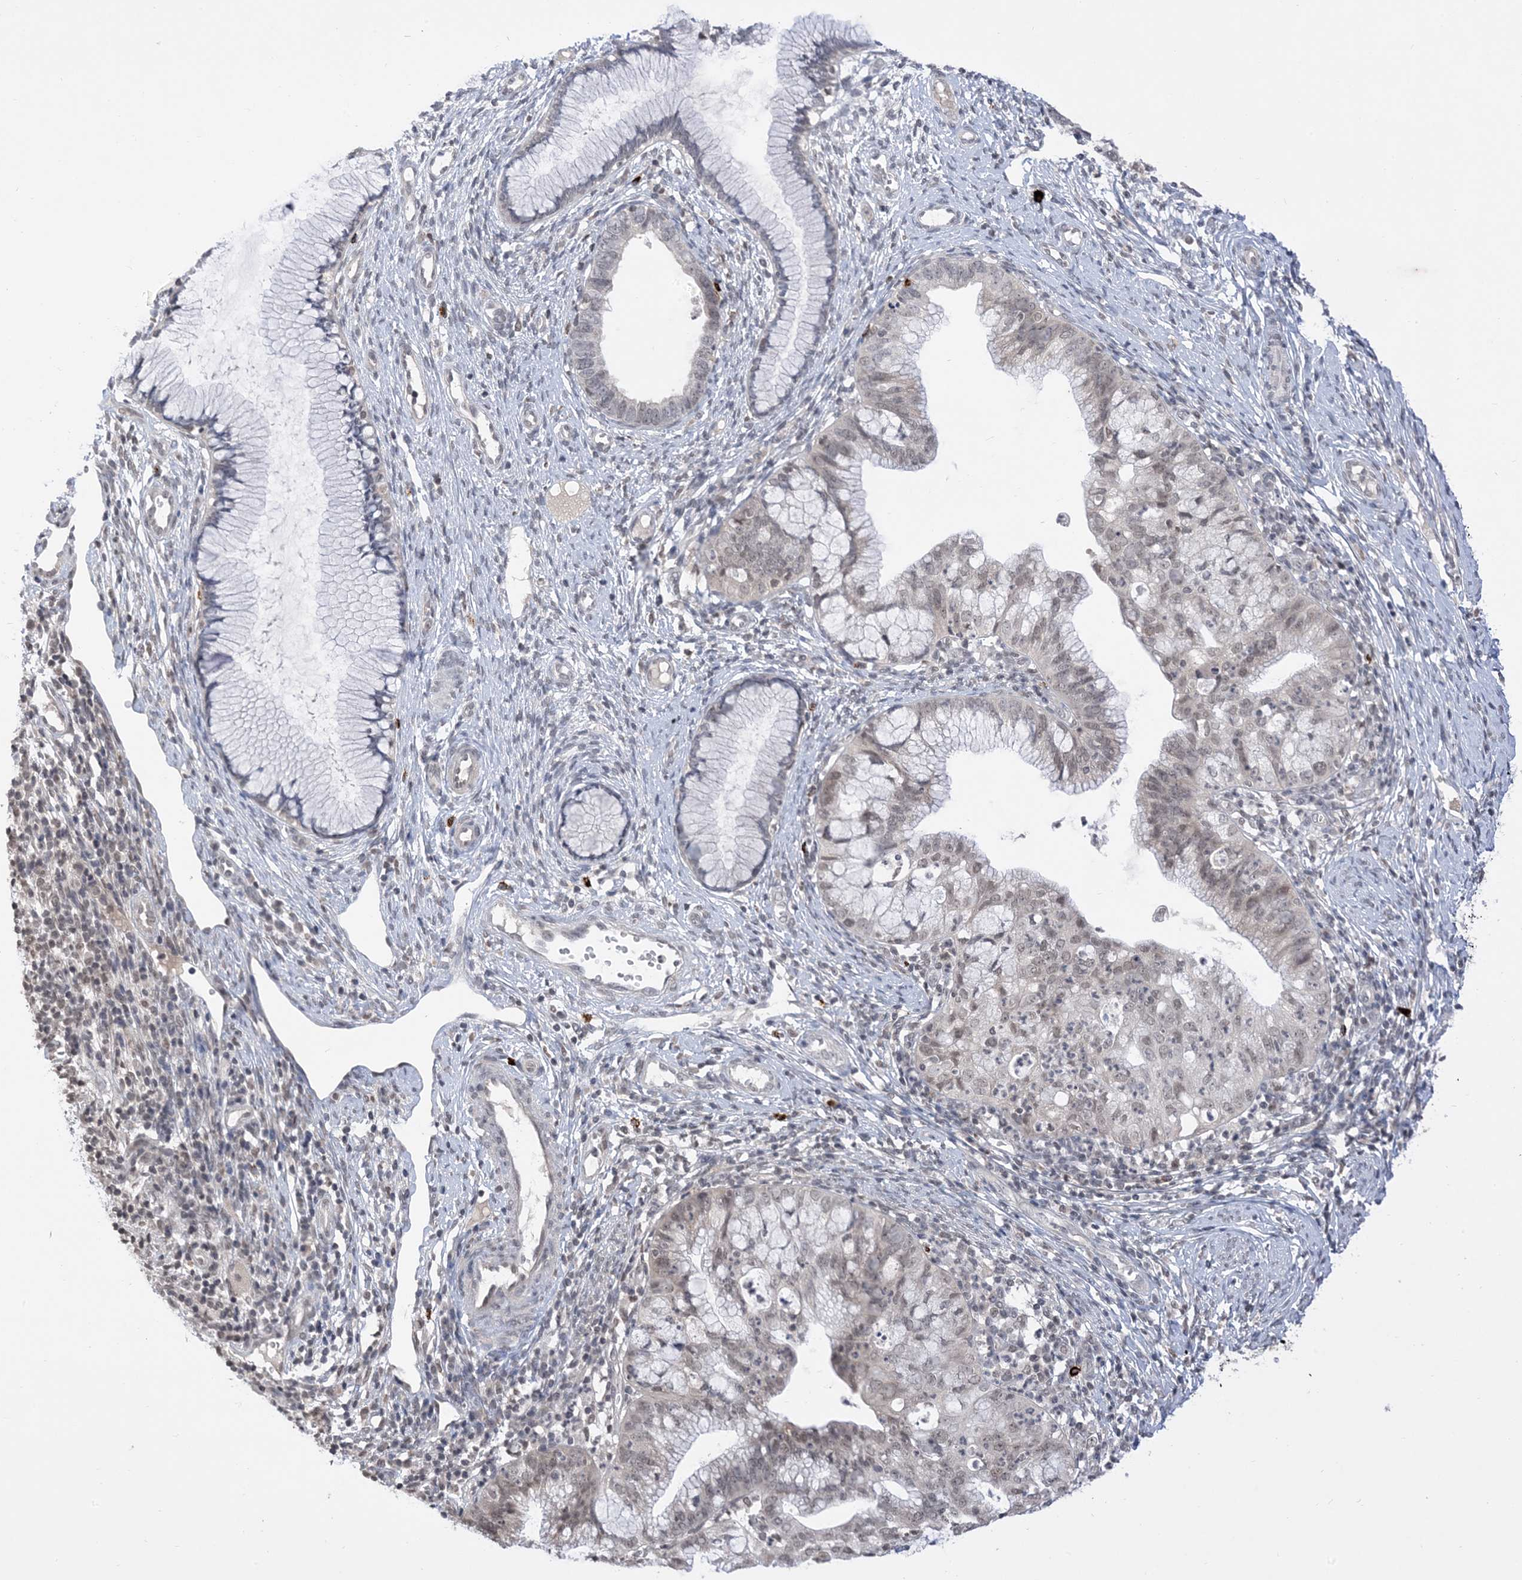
{"staining": {"intensity": "weak", "quantity": "25%-75%", "location": "nuclear"}, "tissue": "cervical cancer", "cell_type": "Tumor cells", "image_type": "cancer", "snomed": [{"axis": "morphology", "description": "Adenocarcinoma, NOS"}, {"axis": "topography", "description": "Cervix"}], "caption": "Brown immunohistochemical staining in human cervical cancer shows weak nuclear staining in about 25%-75% of tumor cells.", "gene": "RANBP9", "patient": {"sex": "female", "age": 36}}